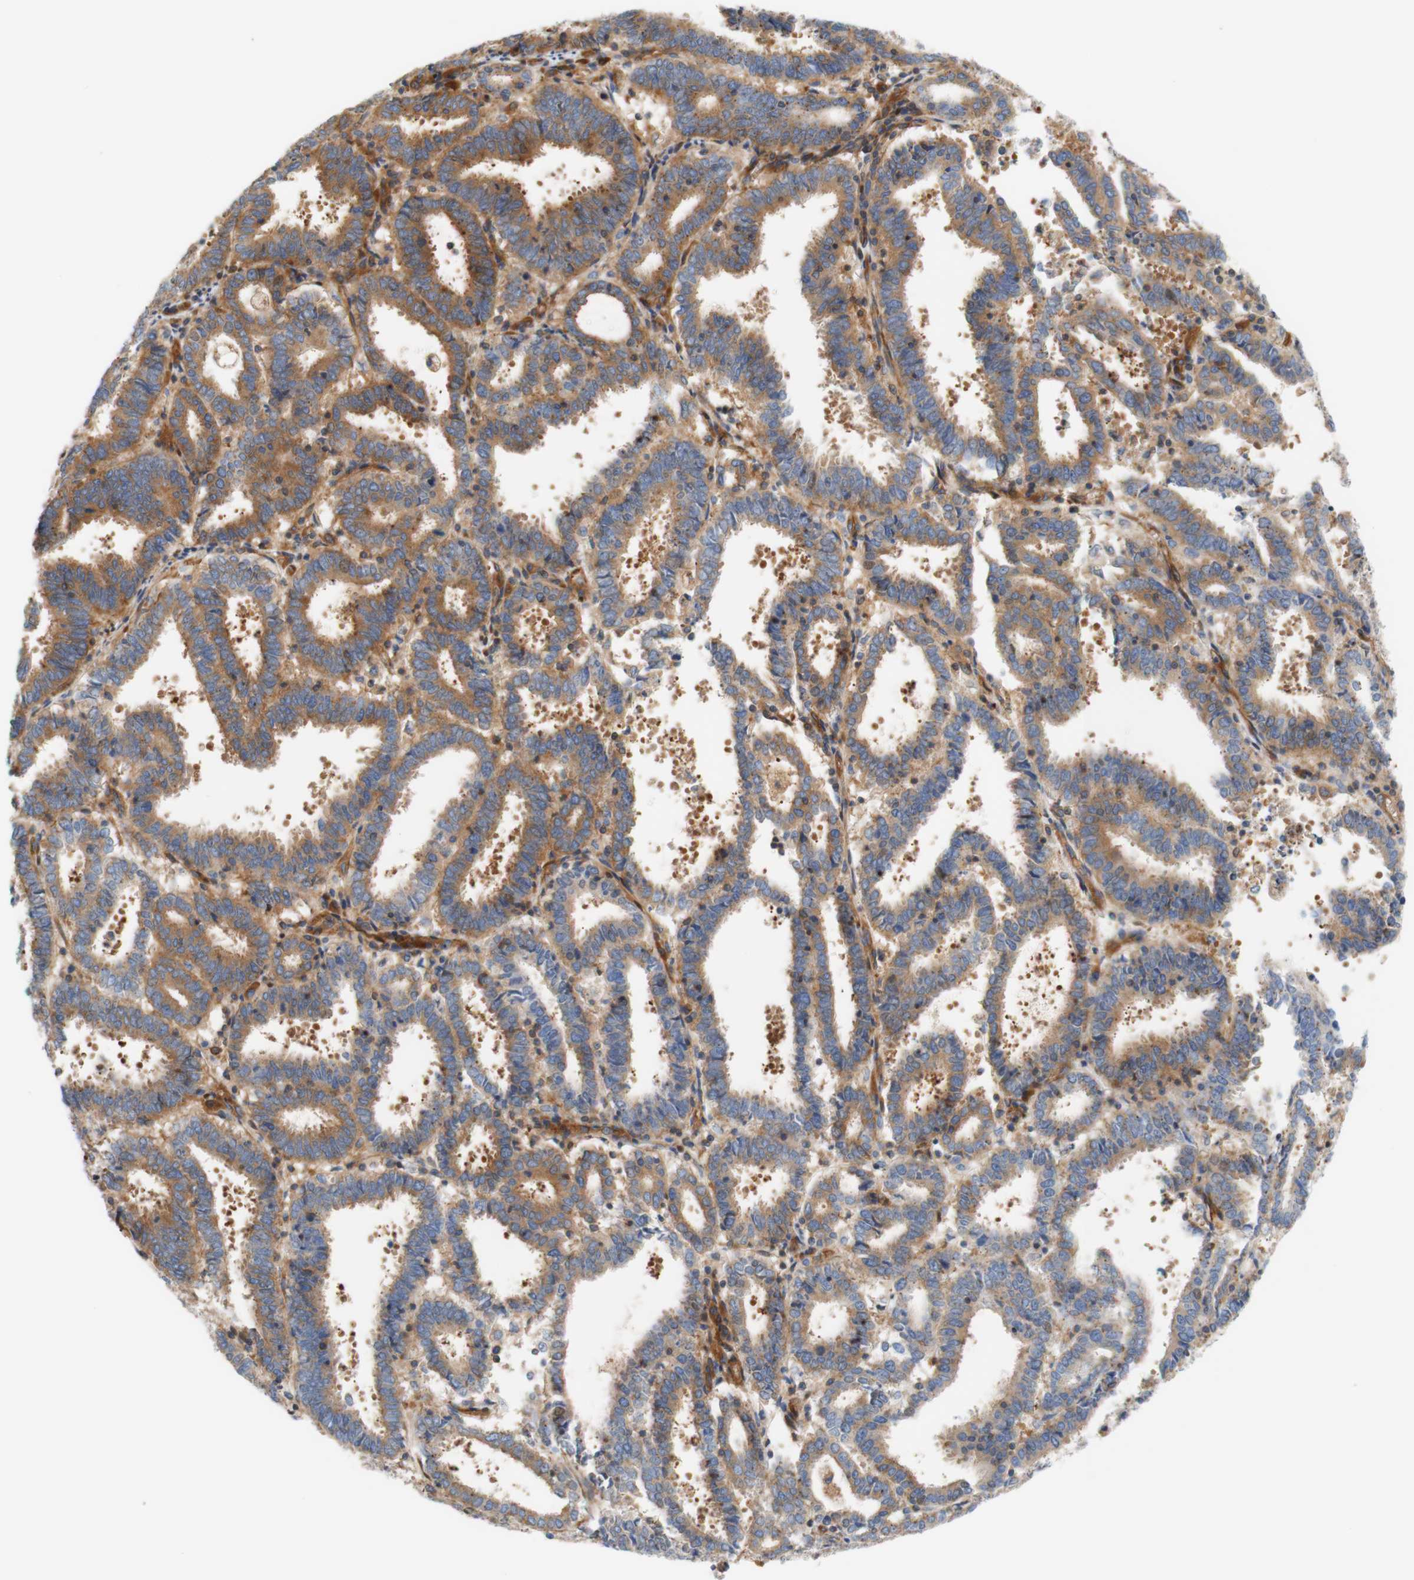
{"staining": {"intensity": "moderate", "quantity": ">75%", "location": "cytoplasmic/membranous"}, "tissue": "endometrial cancer", "cell_type": "Tumor cells", "image_type": "cancer", "snomed": [{"axis": "morphology", "description": "Adenocarcinoma, NOS"}, {"axis": "topography", "description": "Uterus"}], "caption": "About >75% of tumor cells in endometrial cancer (adenocarcinoma) exhibit moderate cytoplasmic/membranous protein positivity as visualized by brown immunohistochemical staining.", "gene": "STOM", "patient": {"sex": "female", "age": 83}}